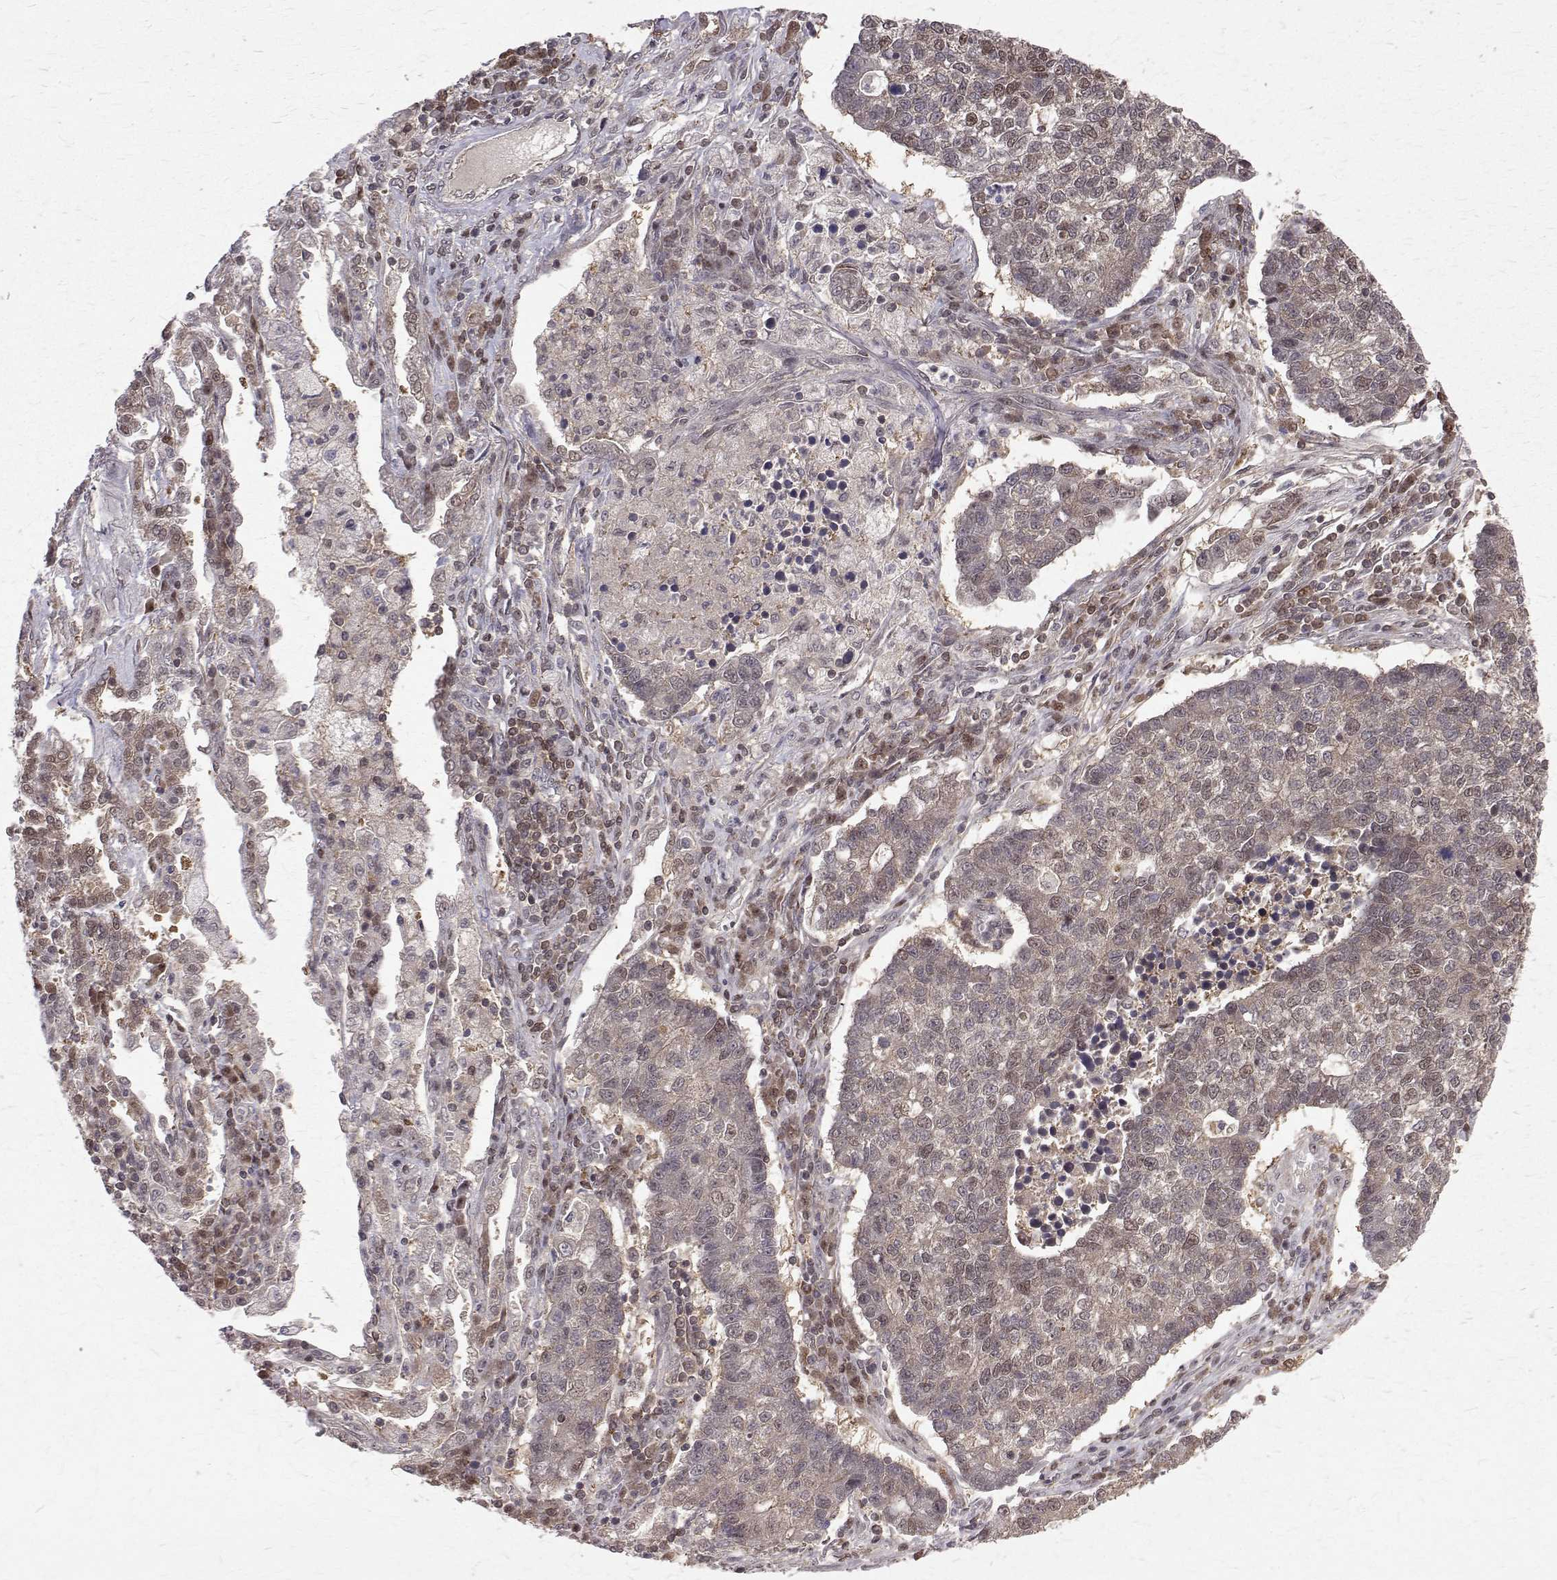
{"staining": {"intensity": "weak", "quantity": "25%-75%", "location": "cytoplasmic/membranous,nuclear"}, "tissue": "lung cancer", "cell_type": "Tumor cells", "image_type": "cancer", "snomed": [{"axis": "morphology", "description": "Adenocarcinoma, NOS"}, {"axis": "topography", "description": "Lung"}], "caption": "This is a histology image of immunohistochemistry (IHC) staining of lung cancer (adenocarcinoma), which shows weak expression in the cytoplasmic/membranous and nuclear of tumor cells.", "gene": "NIF3L1", "patient": {"sex": "male", "age": 57}}